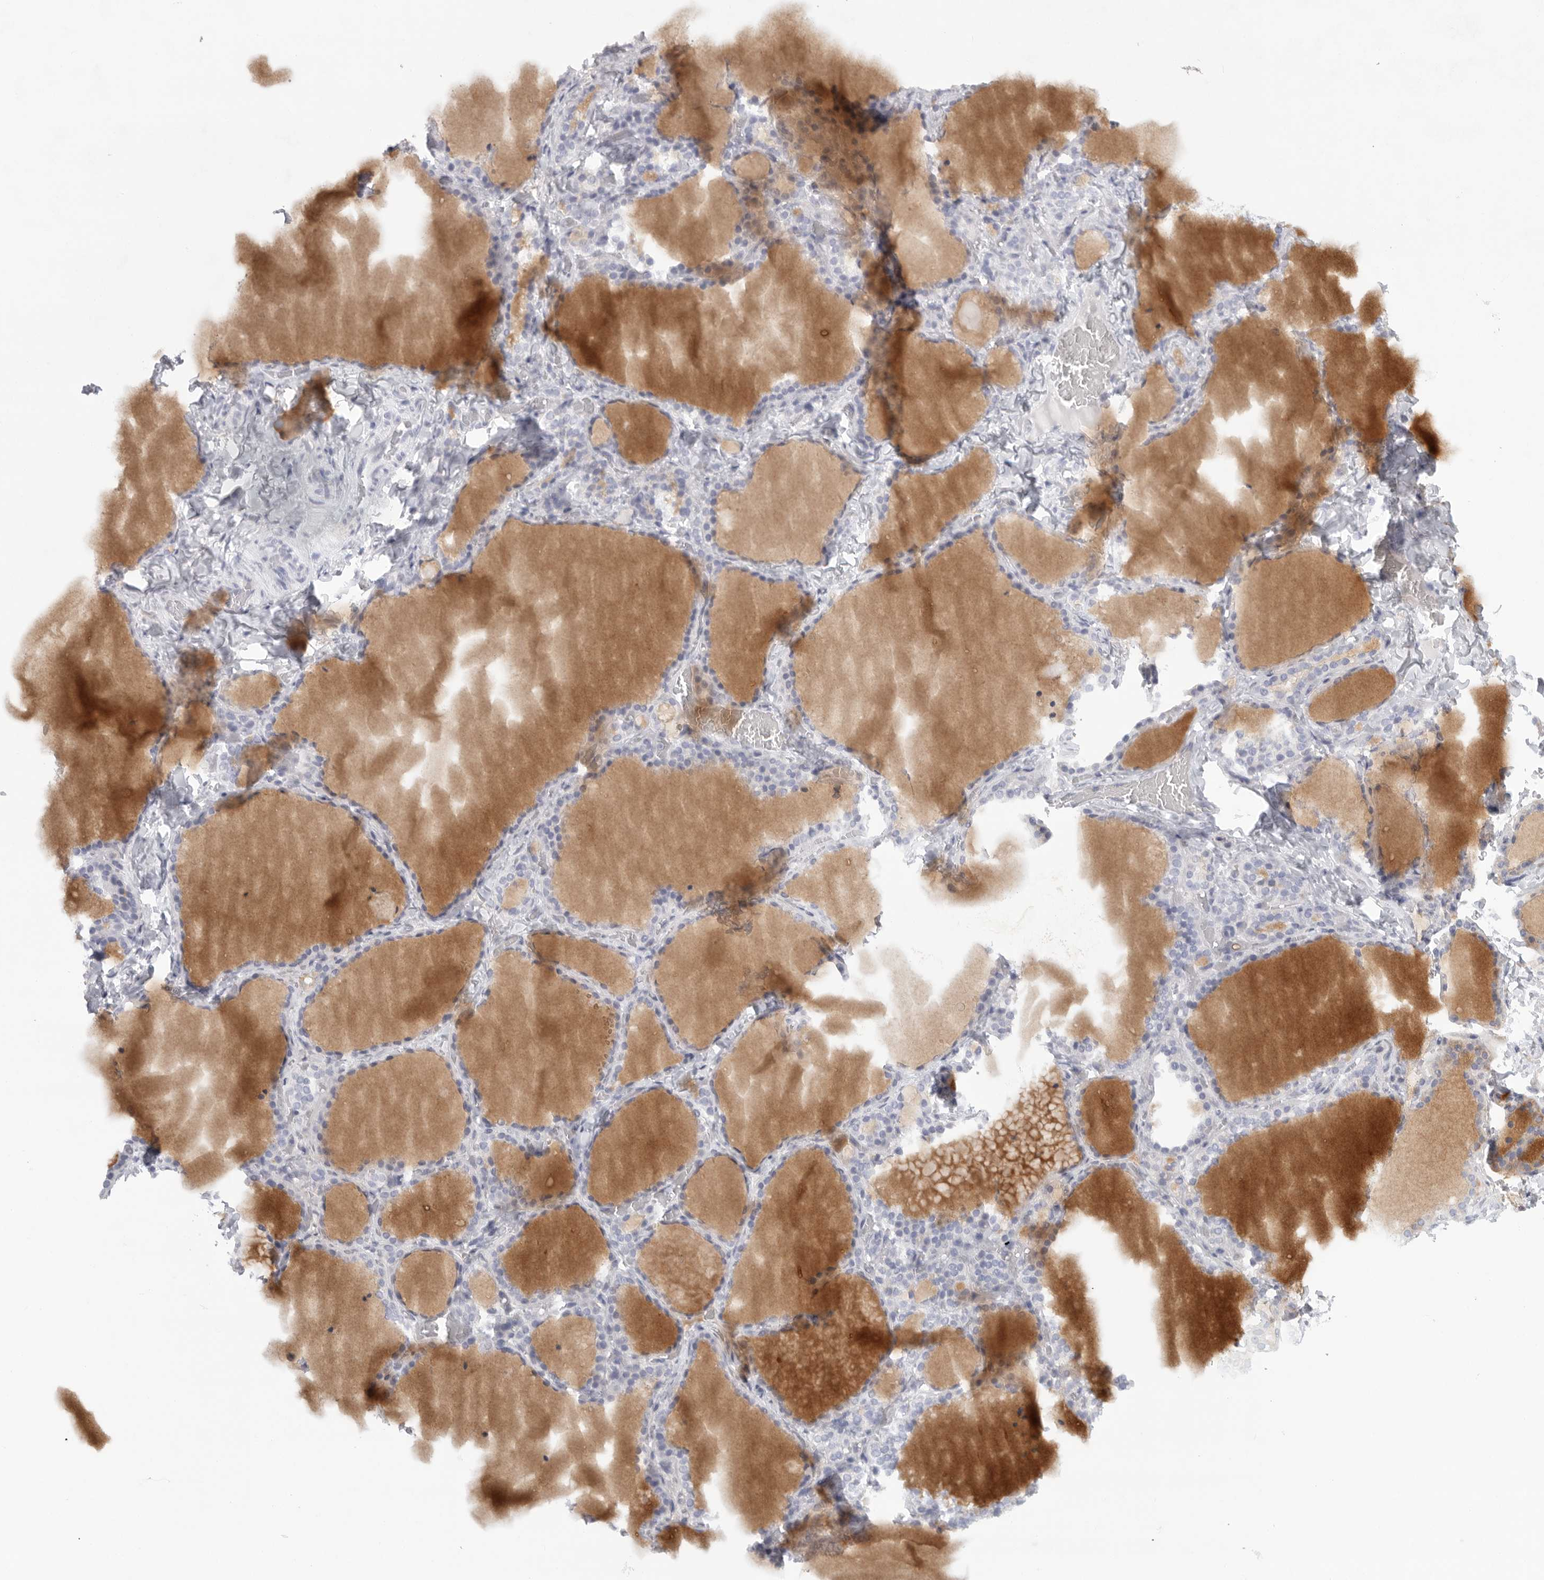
{"staining": {"intensity": "negative", "quantity": "none", "location": "none"}, "tissue": "thyroid gland", "cell_type": "Glandular cells", "image_type": "normal", "snomed": [{"axis": "morphology", "description": "Normal tissue, NOS"}, {"axis": "topography", "description": "Thyroid gland"}], "caption": "The image demonstrates no staining of glandular cells in unremarkable thyroid gland. Nuclei are stained in blue.", "gene": "TMEM69", "patient": {"sex": "female", "age": 22}}